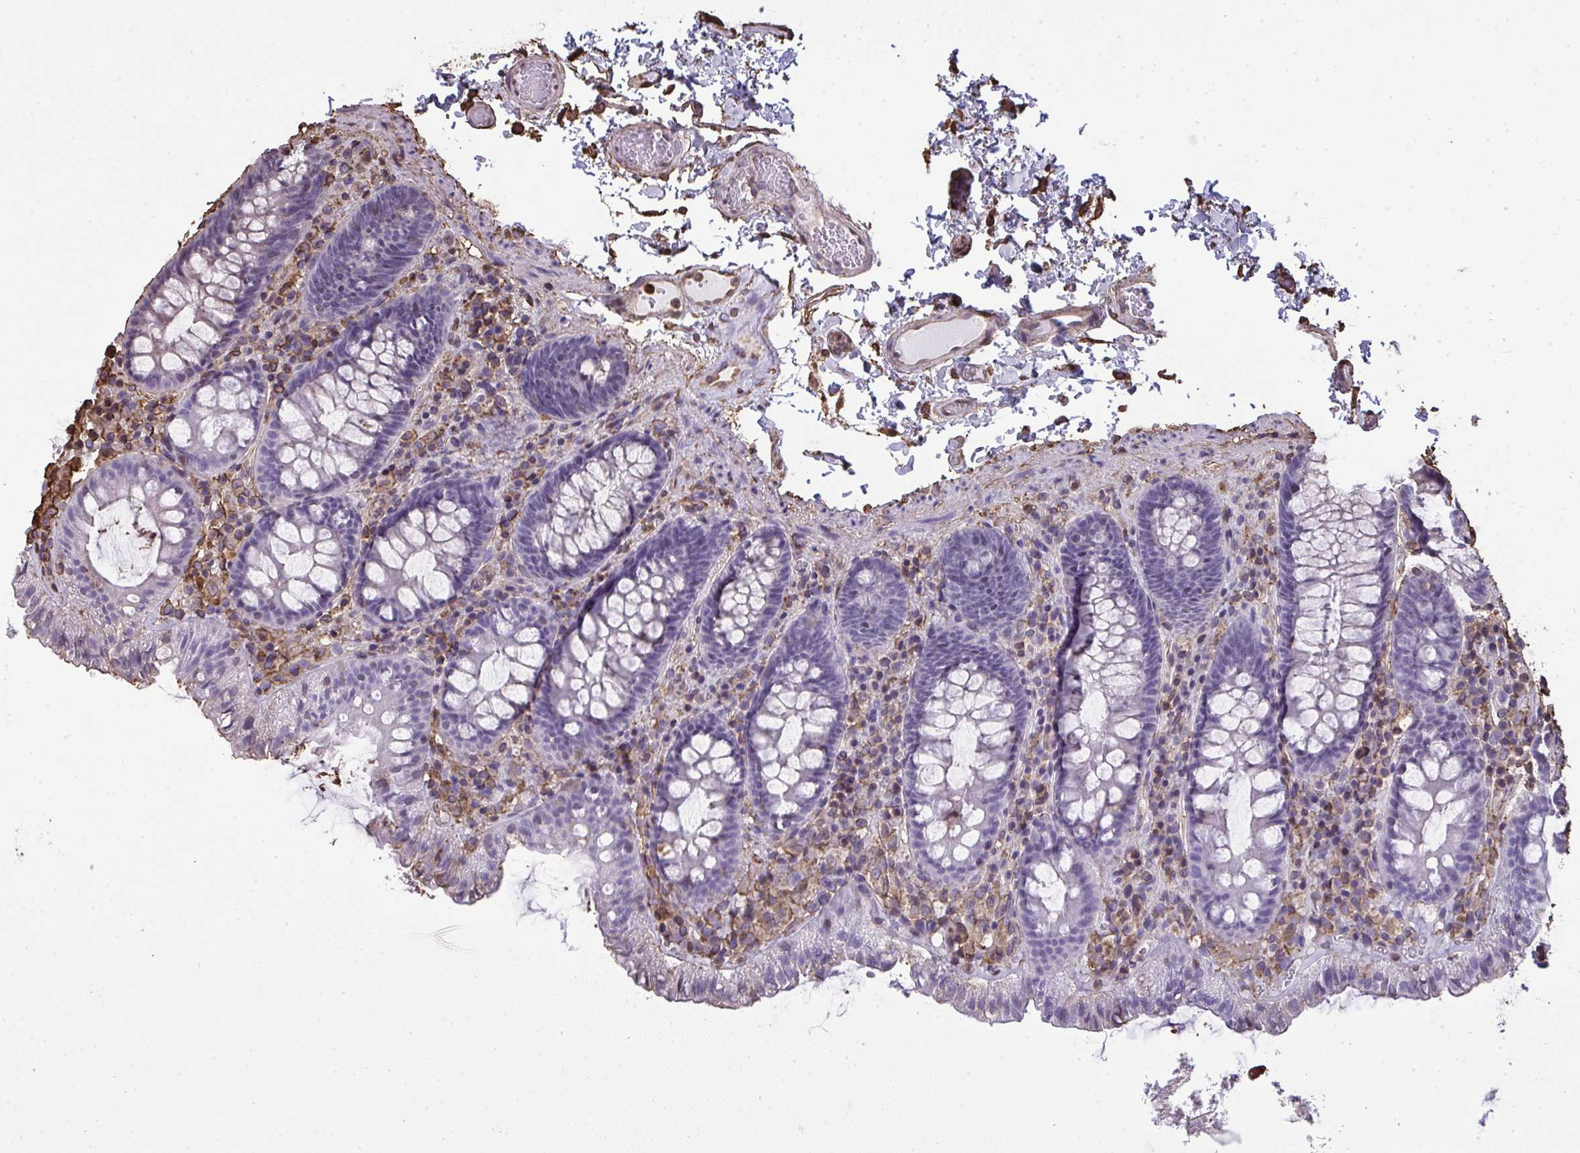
{"staining": {"intensity": "weak", "quantity": ">75%", "location": "cytoplasmic/membranous"}, "tissue": "colon", "cell_type": "Endothelial cells", "image_type": "normal", "snomed": [{"axis": "morphology", "description": "Normal tissue, NOS"}, {"axis": "topography", "description": "Colon"}, {"axis": "topography", "description": "Peripheral nerve tissue"}], "caption": "Weak cytoplasmic/membranous positivity for a protein is appreciated in about >75% of endothelial cells of unremarkable colon using immunohistochemistry.", "gene": "ANXA5", "patient": {"sex": "male", "age": 84}}